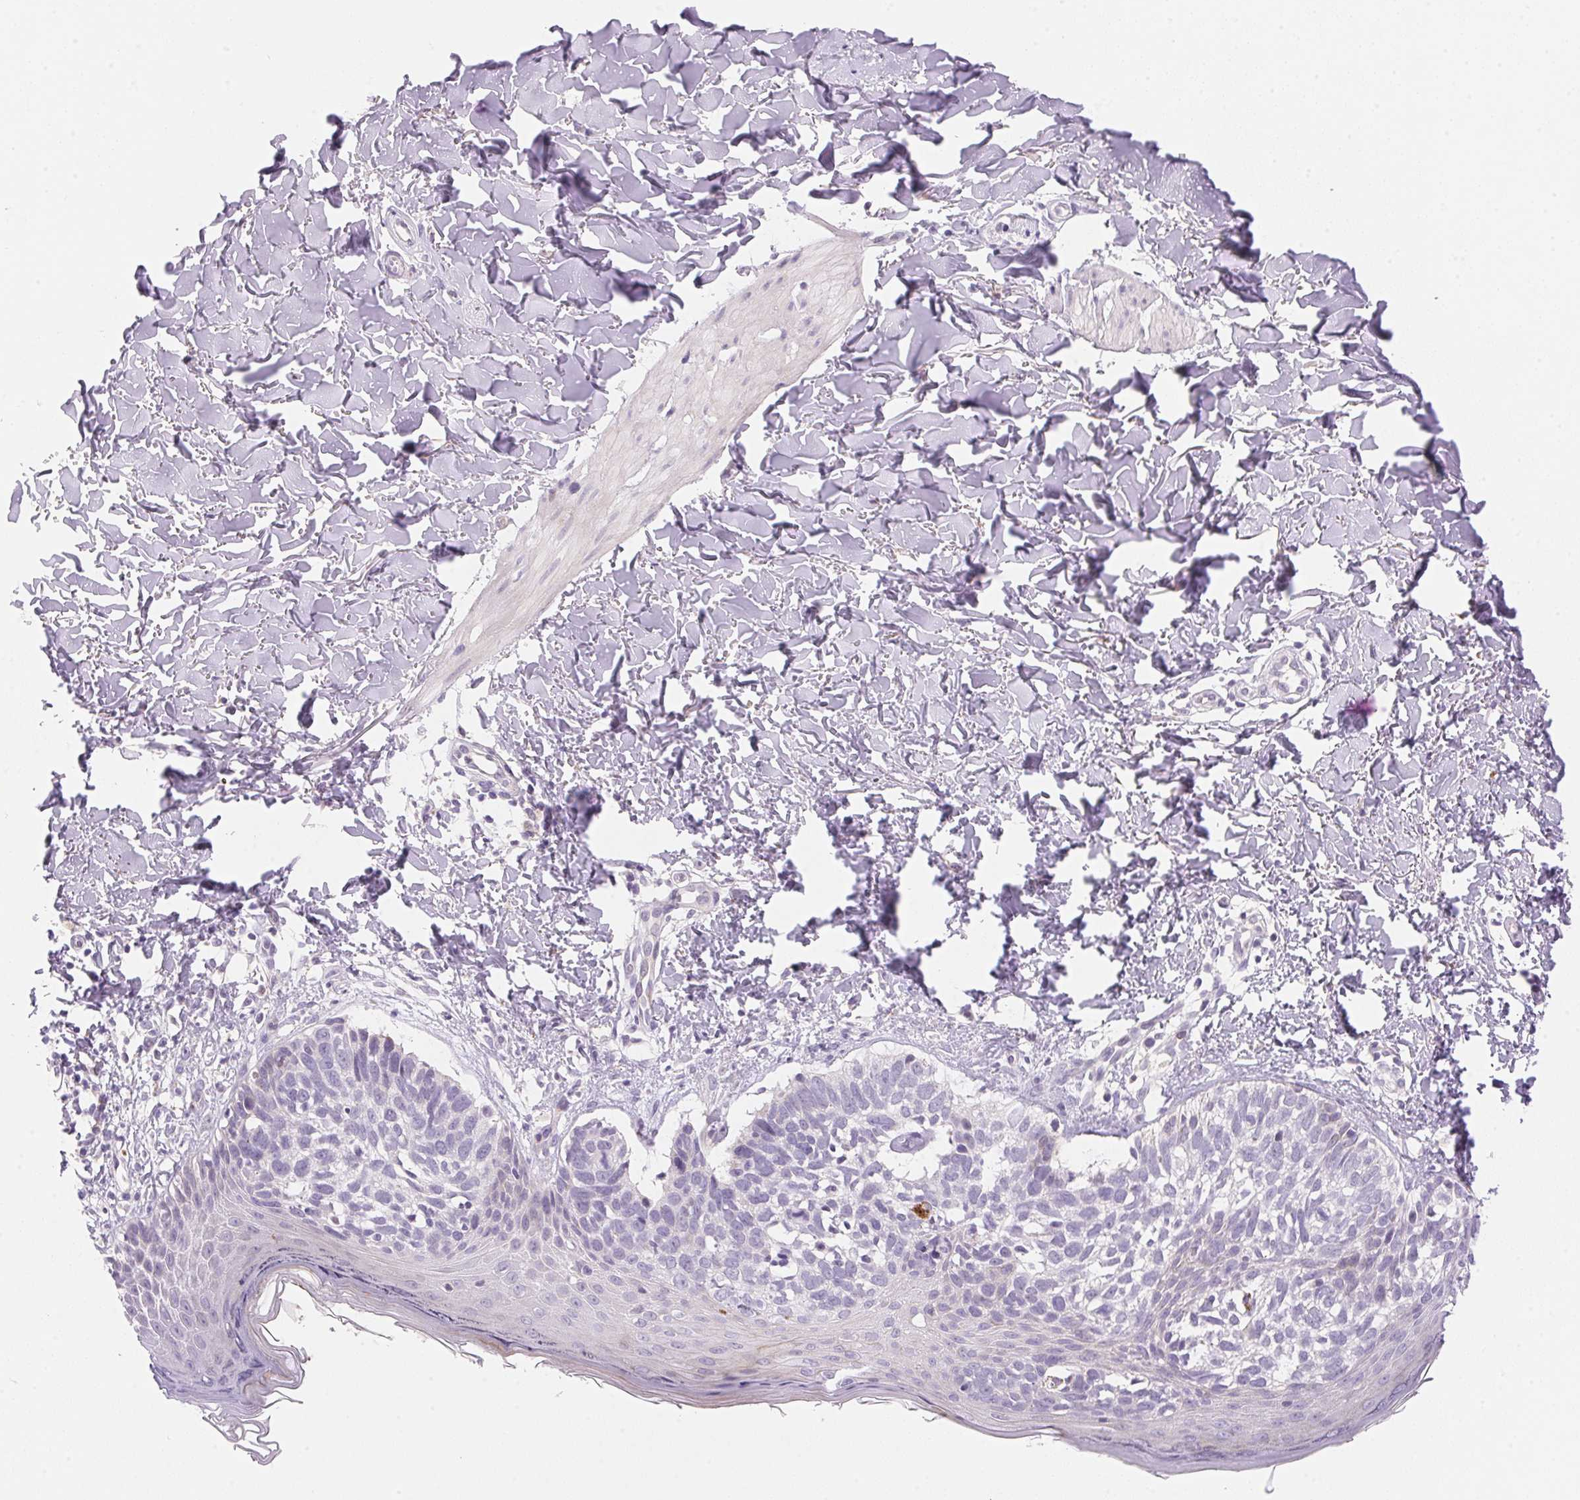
{"staining": {"intensity": "negative", "quantity": "none", "location": "none"}, "tissue": "skin cancer", "cell_type": "Tumor cells", "image_type": "cancer", "snomed": [{"axis": "morphology", "description": "Basal cell carcinoma"}, {"axis": "topography", "description": "Skin"}], "caption": "An immunohistochemistry (IHC) photomicrograph of skin cancer is shown. There is no staining in tumor cells of skin cancer.", "gene": "TEKT1", "patient": {"sex": "female", "age": 45}}